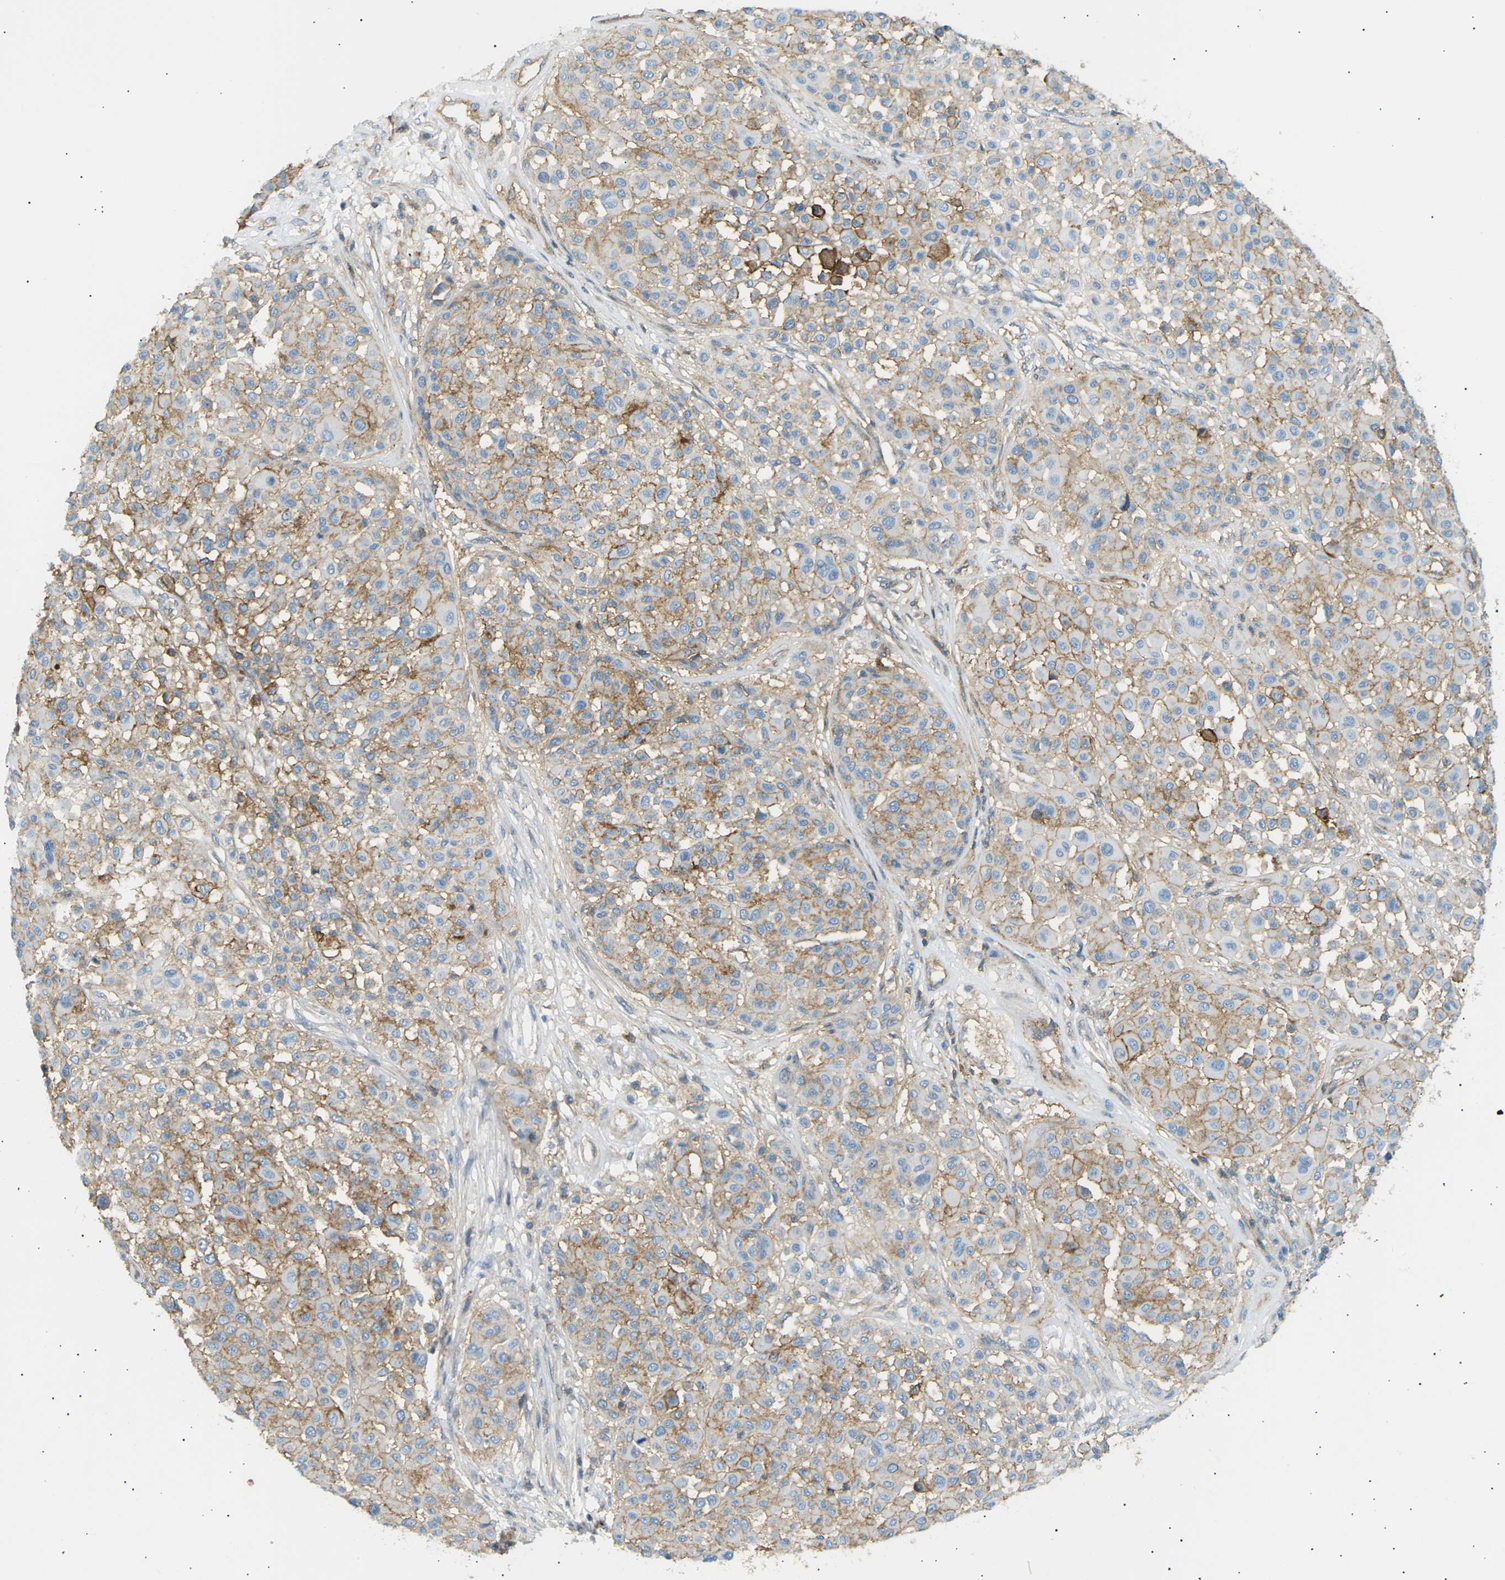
{"staining": {"intensity": "moderate", "quantity": "25%-75%", "location": "cytoplasmic/membranous"}, "tissue": "melanoma", "cell_type": "Tumor cells", "image_type": "cancer", "snomed": [{"axis": "morphology", "description": "Malignant melanoma, Metastatic site"}, {"axis": "topography", "description": "Soft tissue"}], "caption": "An immunohistochemistry (IHC) photomicrograph of neoplastic tissue is shown. Protein staining in brown labels moderate cytoplasmic/membranous positivity in melanoma within tumor cells.", "gene": "ATP2B4", "patient": {"sex": "male", "age": 41}}